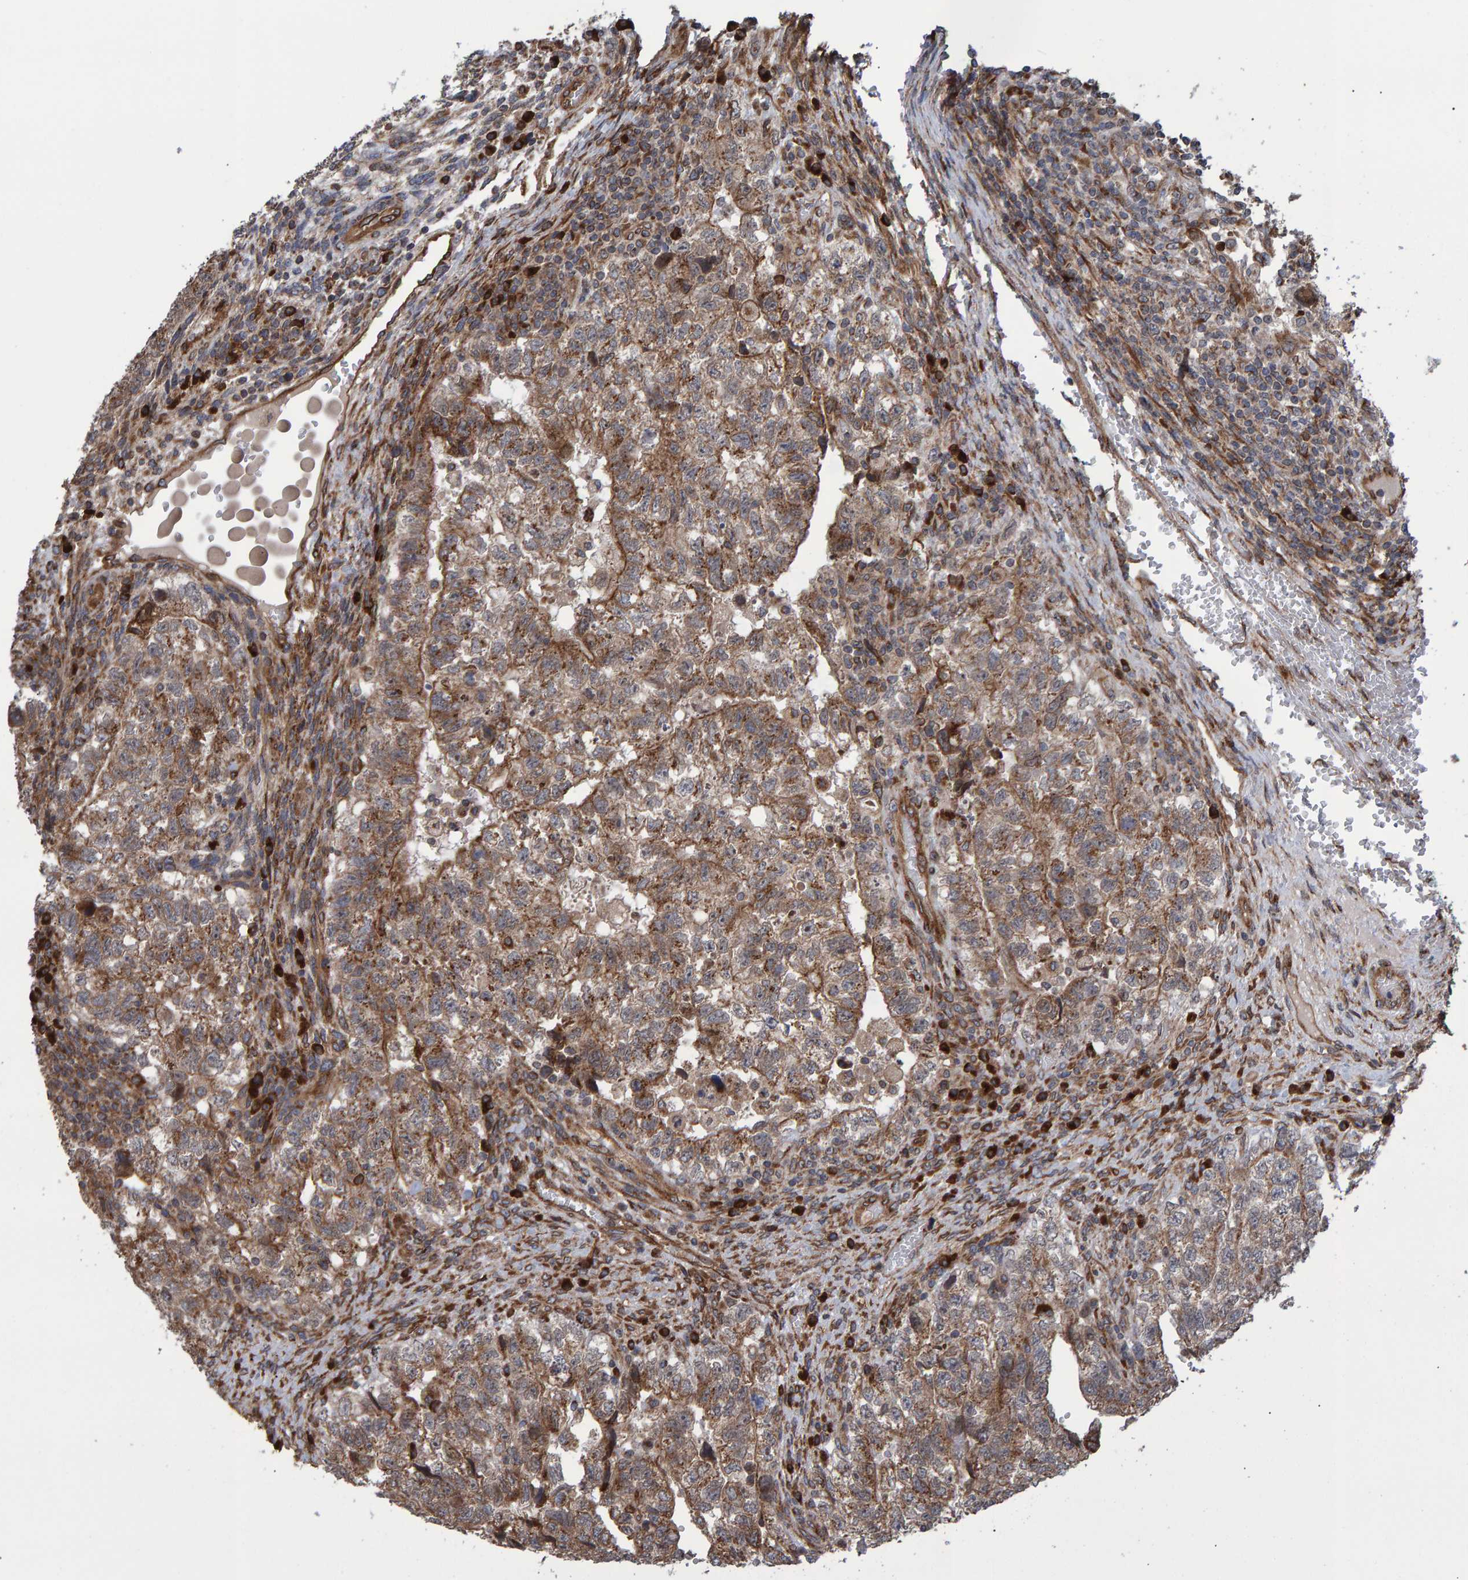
{"staining": {"intensity": "moderate", "quantity": ">75%", "location": "cytoplasmic/membranous"}, "tissue": "testis cancer", "cell_type": "Tumor cells", "image_type": "cancer", "snomed": [{"axis": "morphology", "description": "Carcinoma, Embryonal, NOS"}, {"axis": "topography", "description": "Testis"}], "caption": "DAB immunohistochemical staining of testis embryonal carcinoma demonstrates moderate cytoplasmic/membranous protein expression in approximately >75% of tumor cells. Nuclei are stained in blue.", "gene": "FAM117A", "patient": {"sex": "male", "age": 36}}